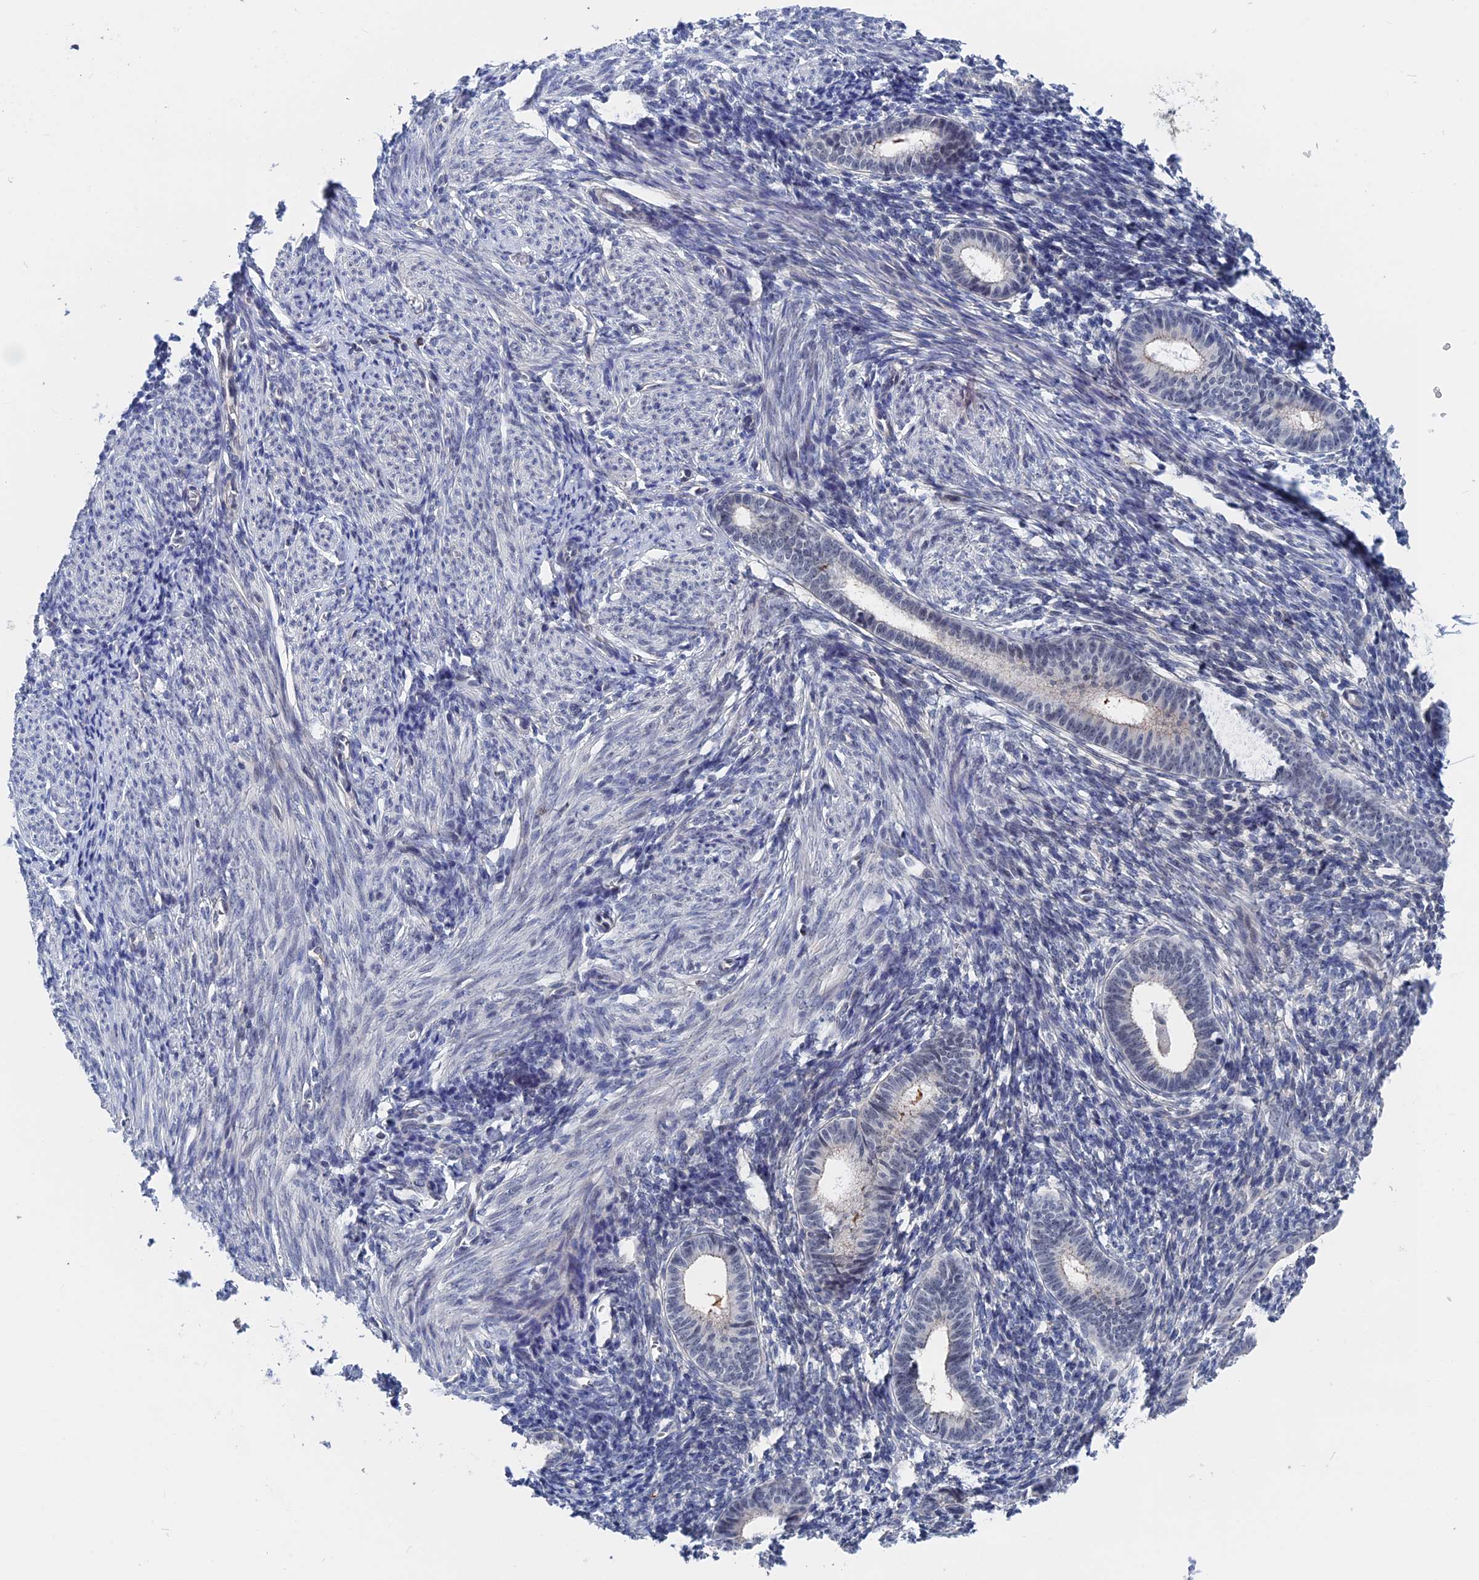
{"staining": {"intensity": "negative", "quantity": "none", "location": "none"}, "tissue": "endometrium", "cell_type": "Cells in endometrial stroma", "image_type": "normal", "snomed": [{"axis": "morphology", "description": "Normal tissue, NOS"}, {"axis": "morphology", "description": "Adenocarcinoma, NOS"}, {"axis": "topography", "description": "Endometrium"}], "caption": "DAB (3,3'-diaminobenzidine) immunohistochemical staining of benign endometrium shows no significant expression in cells in endometrial stroma.", "gene": "MARCHF3", "patient": {"sex": "female", "age": 57}}